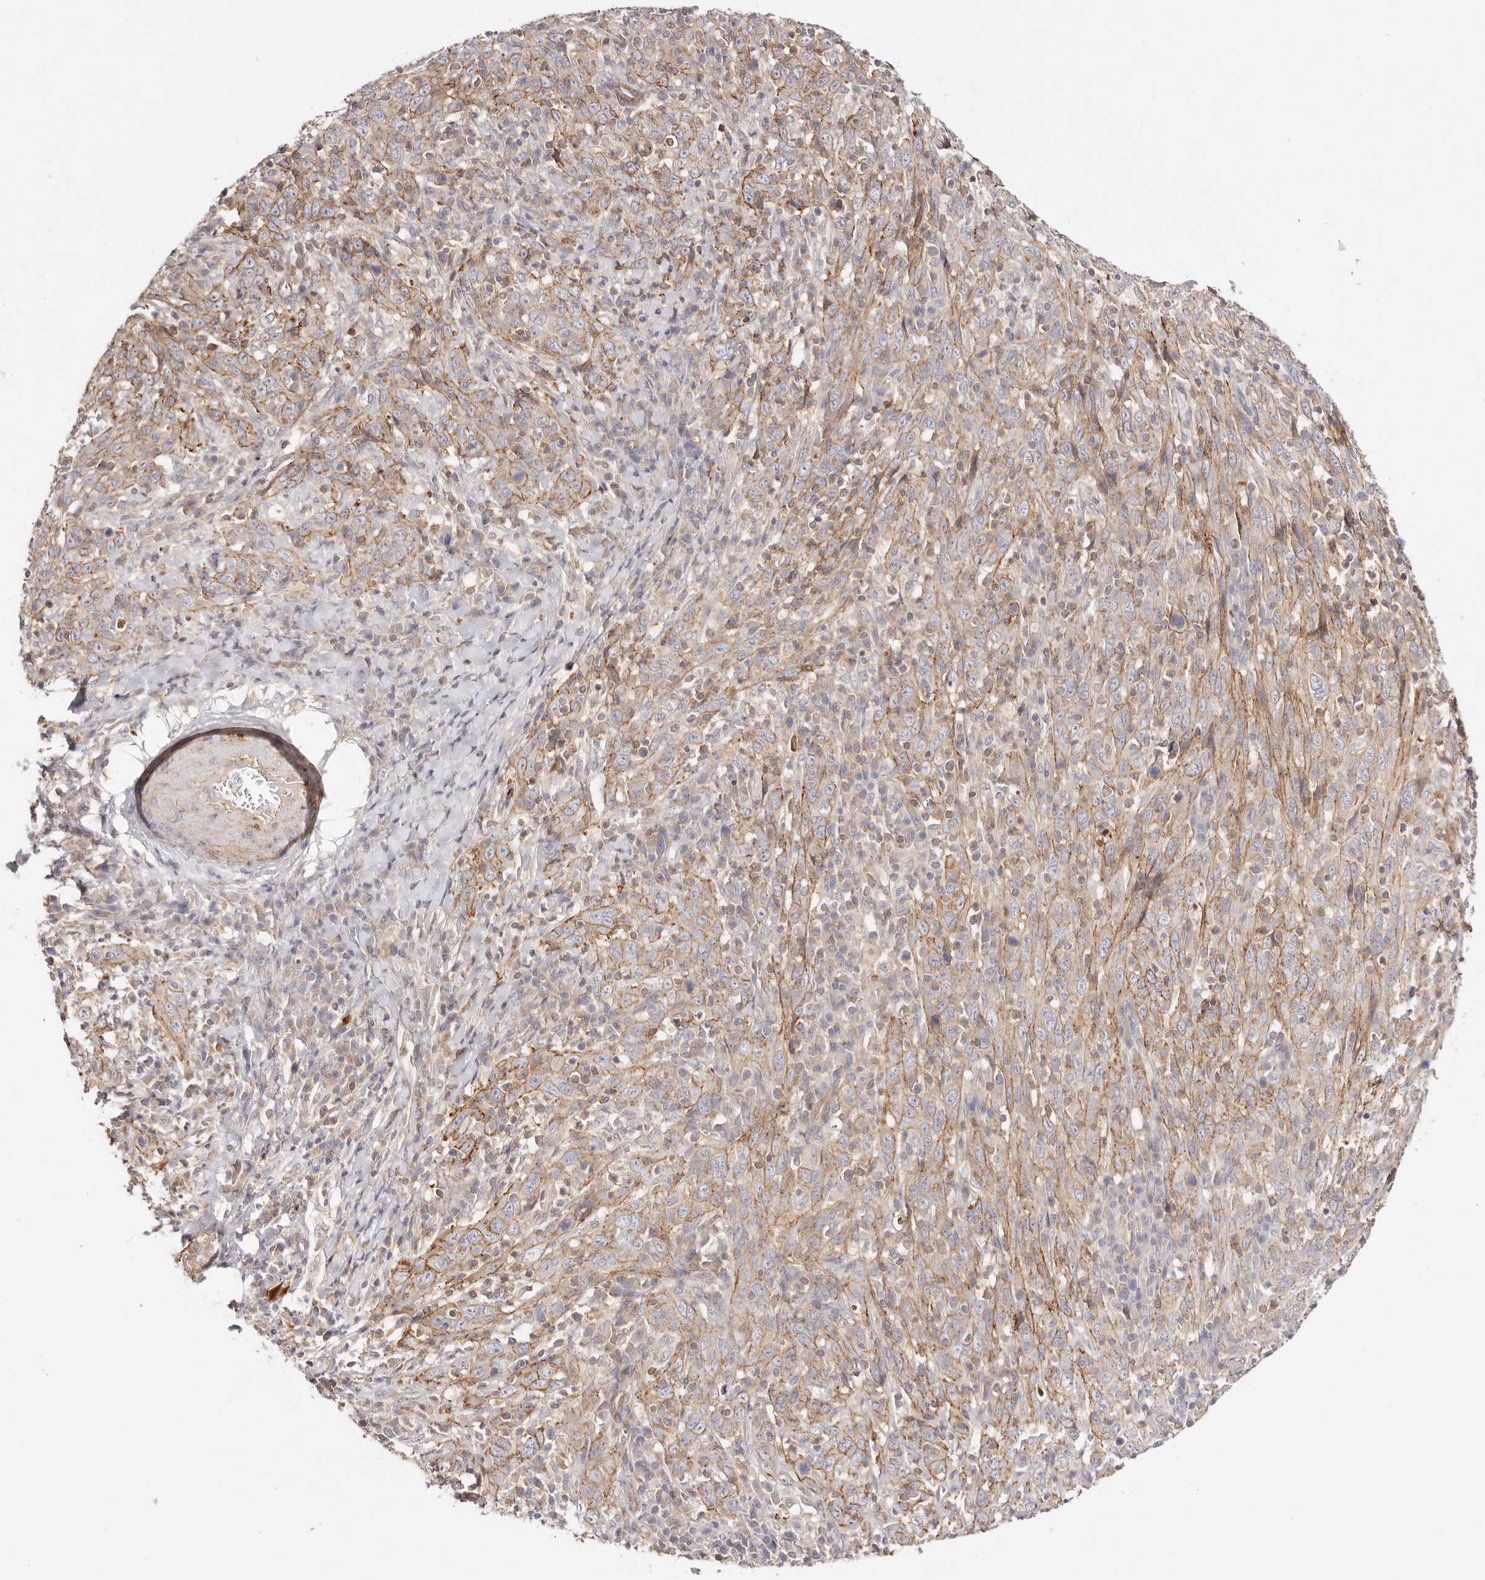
{"staining": {"intensity": "moderate", "quantity": ">75%", "location": "cytoplasmic/membranous"}, "tissue": "cervical cancer", "cell_type": "Tumor cells", "image_type": "cancer", "snomed": [{"axis": "morphology", "description": "Squamous cell carcinoma, NOS"}, {"axis": "topography", "description": "Cervix"}], "caption": "Immunohistochemistry (IHC) photomicrograph of squamous cell carcinoma (cervical) stained for a protein (brown), which shows medium levels of moderate cytoplasmic/membranous positivity in approximately >75% of tumor cells.", "gene": "SLC35B2", "patient": {"sex": "female", "age": 46}}